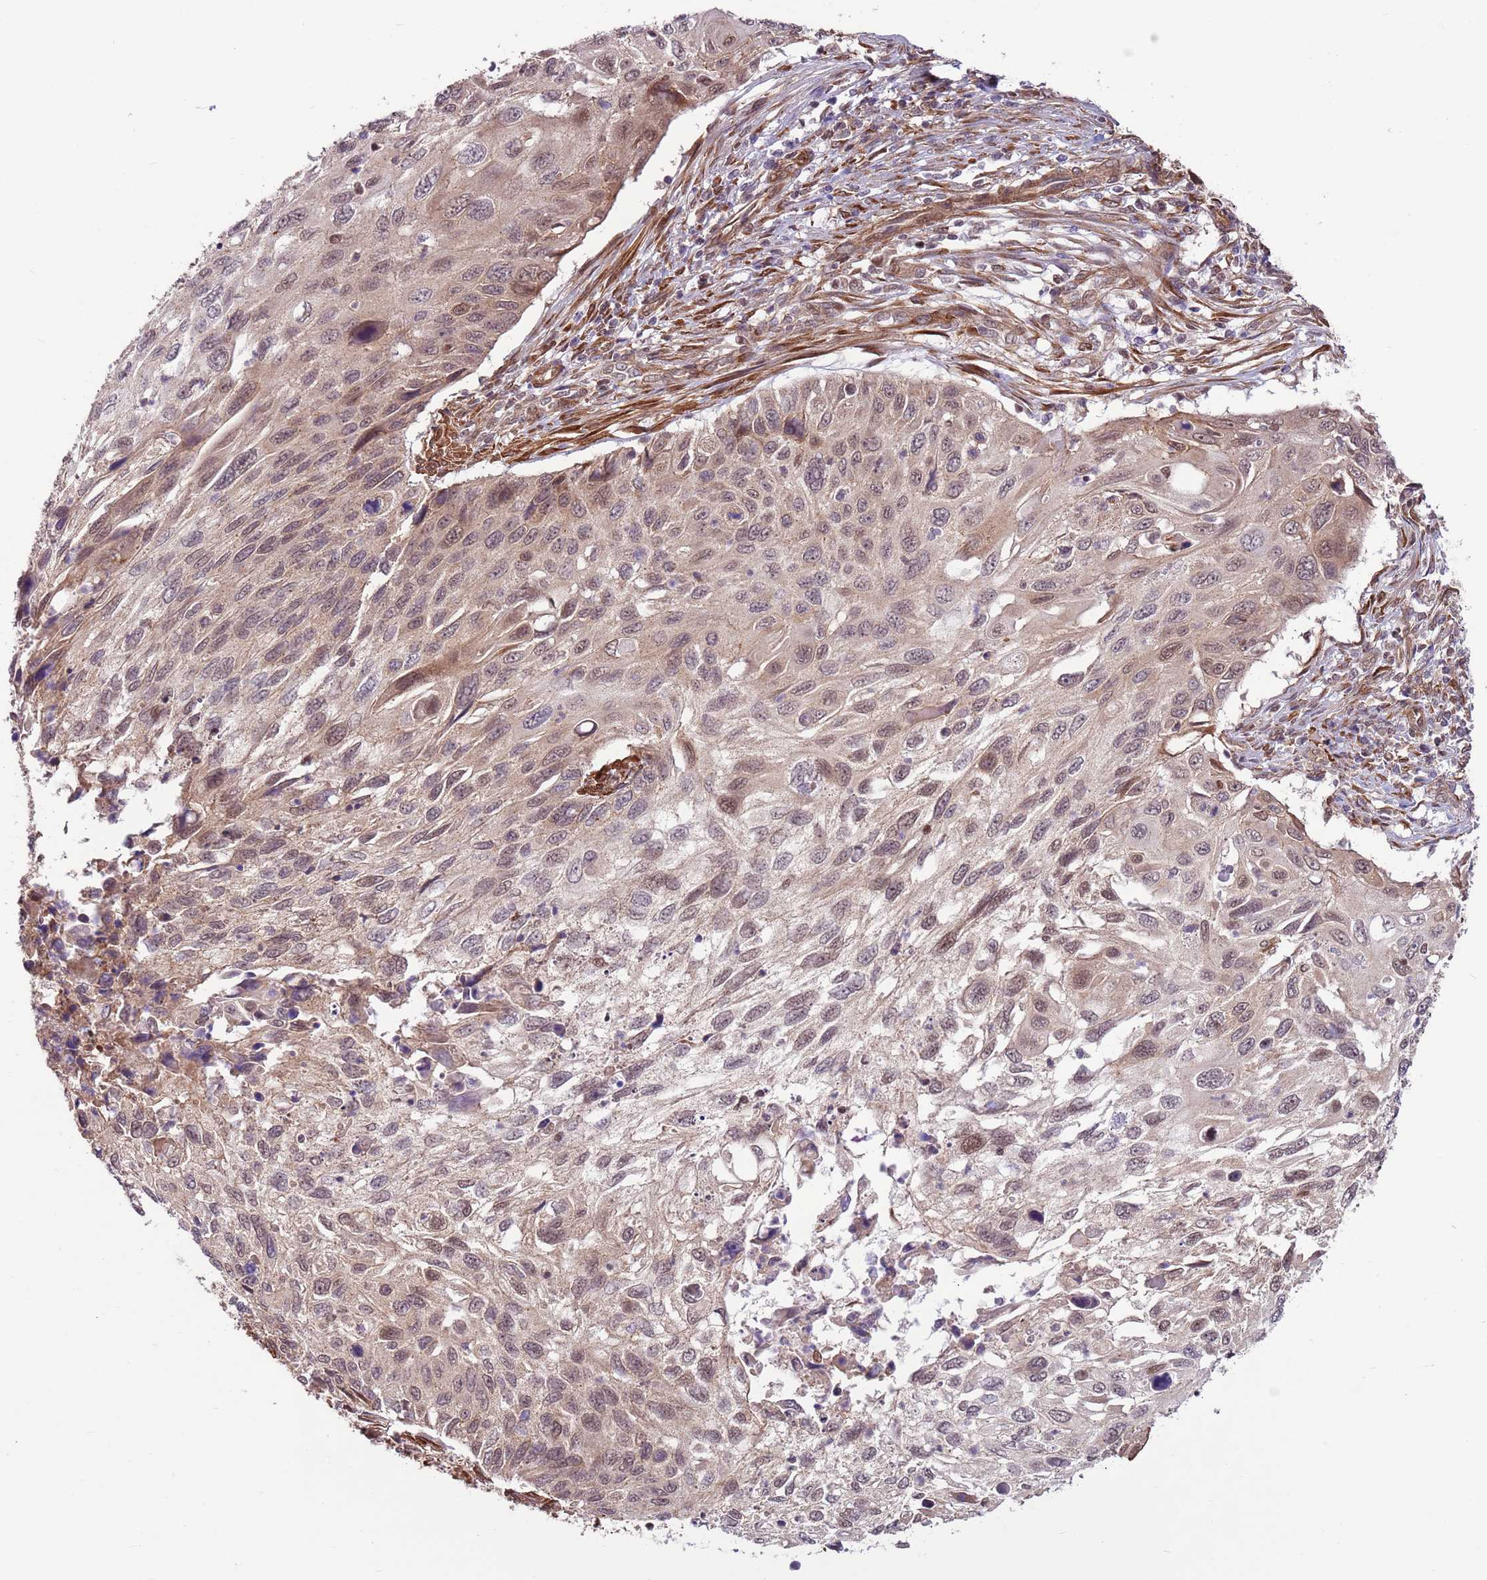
{"staining": {"intensity": "weak", "quantity": "25%-75%", "location": "nuclear"}, "tissue": "cervical cancer", "cell_type": "Tumor cells", "image_type": "cancer", "snomed": [{"axis": "morphology", "description": "Squamous cell carcinoma, NOS"}, {"axis": "topography", "description": "Cervix"}], "caption": "Brown immunohistochemical staining in human squamous cell carcinoma (cervical) demonstrates weak nuclear expression in approximately 25%-75% of tumor cells.", "gene": "DCAF4", "patient": {"sex": "female", "age": 70}}